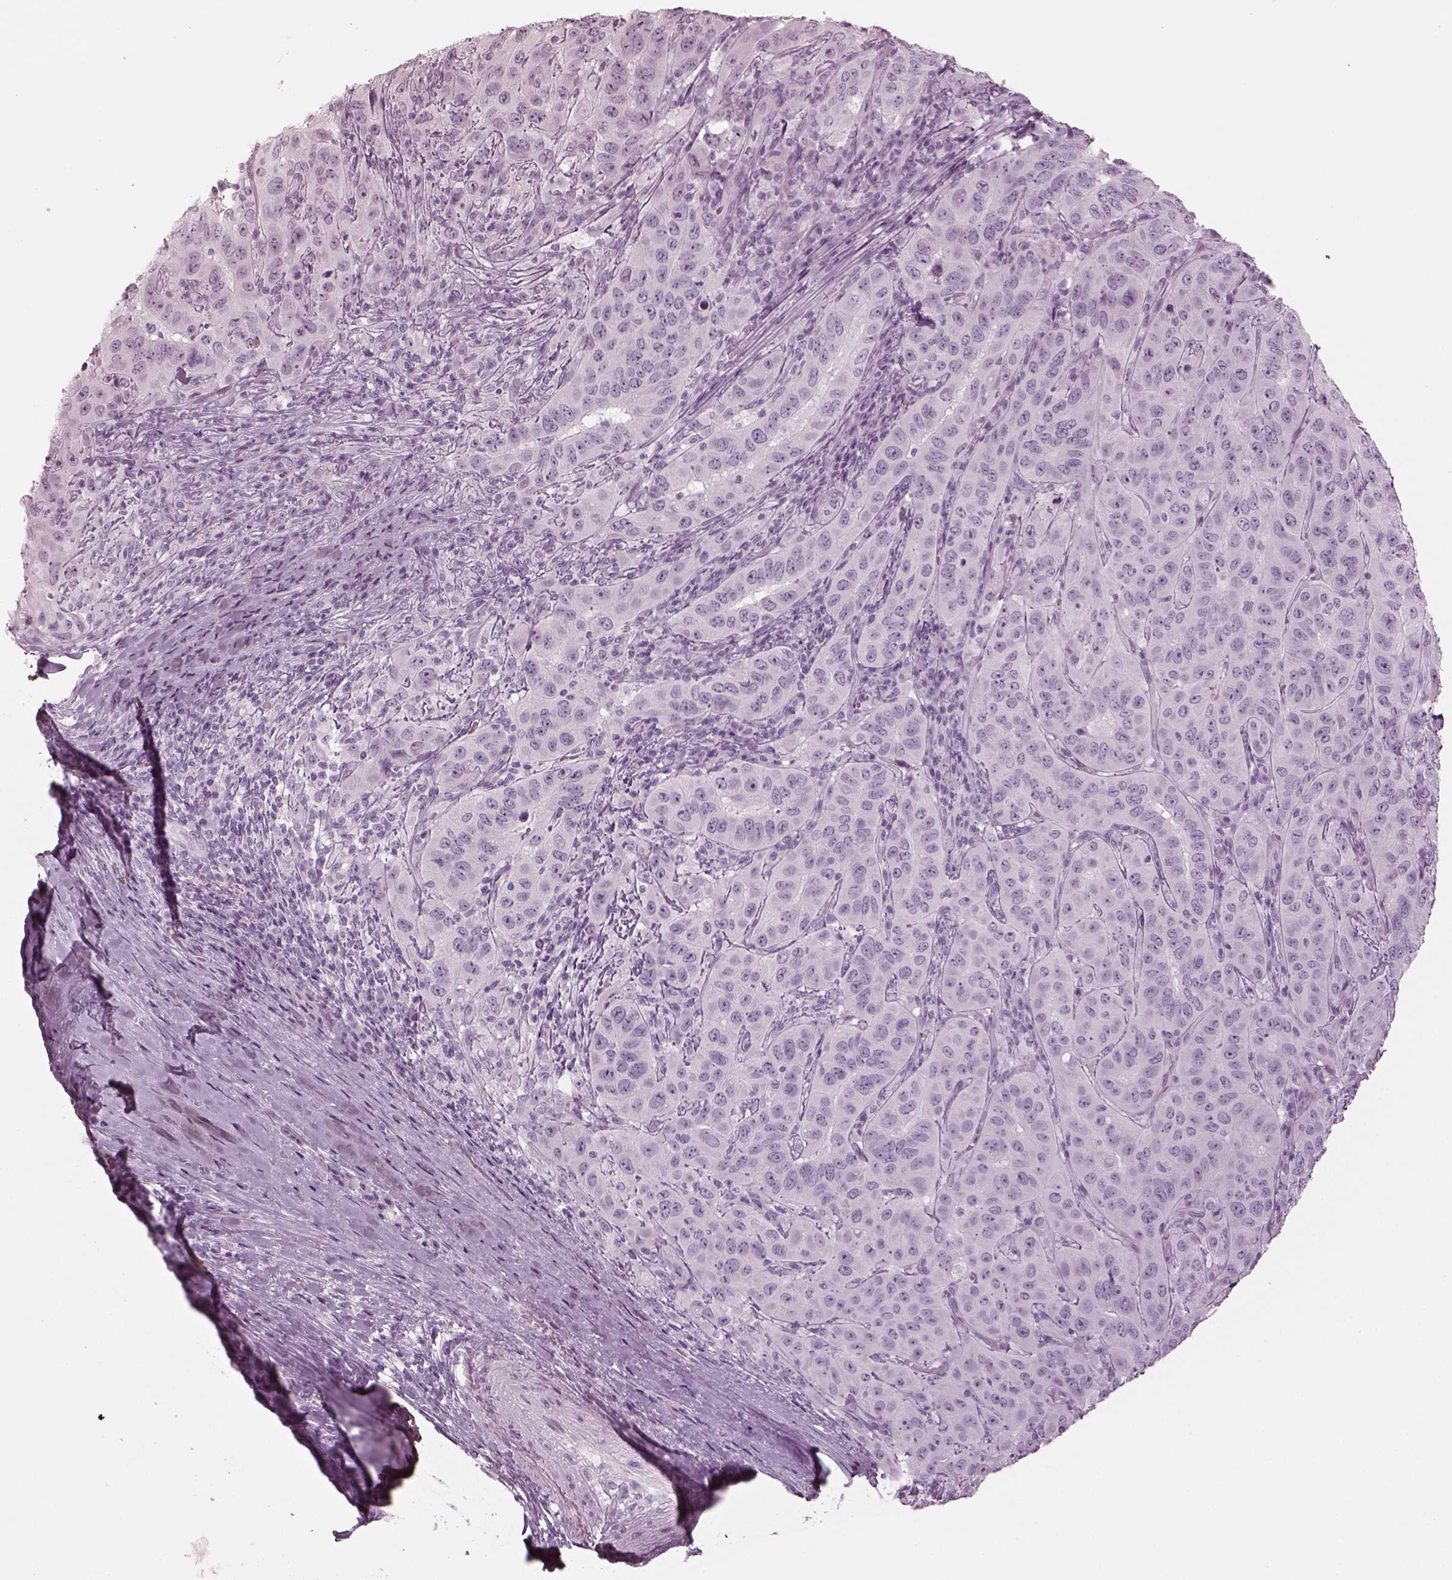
{"staining": {"intensity": "negative", "quantity": "none", "location": "none"}, "tissue": "pancreatic cancer", "cell_type": "Tumor cells", "image_type": "cancer", "snomed": [{"axis": "morphology", "description": "Adenocarcinoma, NOS"}, {"axis": "topography", "description": "Pancreas"}], "caption": "Human pancreatic adenocarcinoma stained for a protein using immunohistochemistry exhibits no positivity in tumor cells.", "gene": "OPN4", "patient": {"sex": "male", "age": 63}}